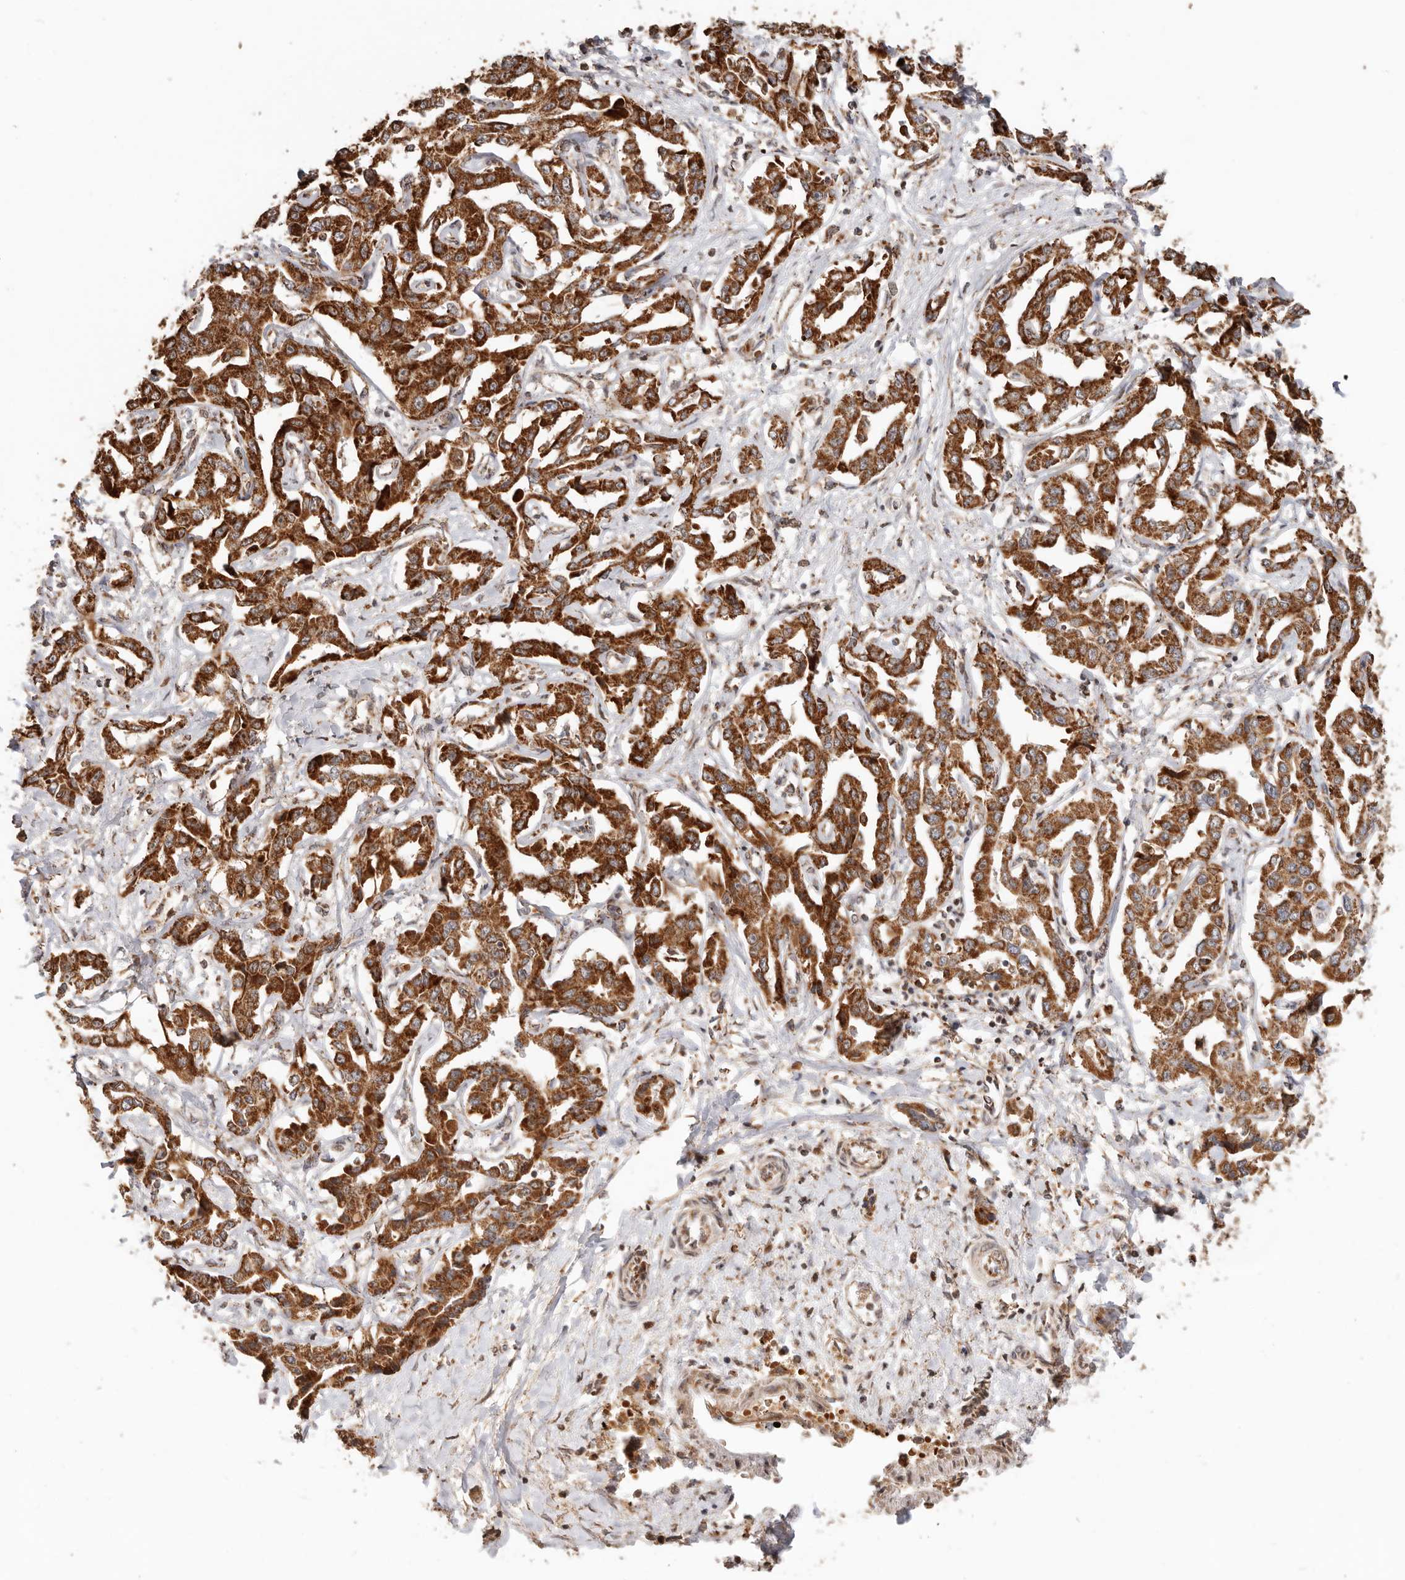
{"staining": {"intensity": "strong", "quantity": ">75%", "location": "cytoplasmic/membranous"}, "tissue": "liver cancer", "cell_type": "Tumor cells", "image_type": "cancer", "snomed": [{"axis": "morphology", "description": "Cholangiocarcinoma"}, {"axis": "topography", "description": "Liver"}], "caption": "Immunohistochemical staining of liver cholangiocarcinoma exhibits strong cytoplasmic/membranous protein expression in approximately >75% of tumor cells.", "gene": "NDUFB11", "patient": {"sex": "male", "age": 59}}